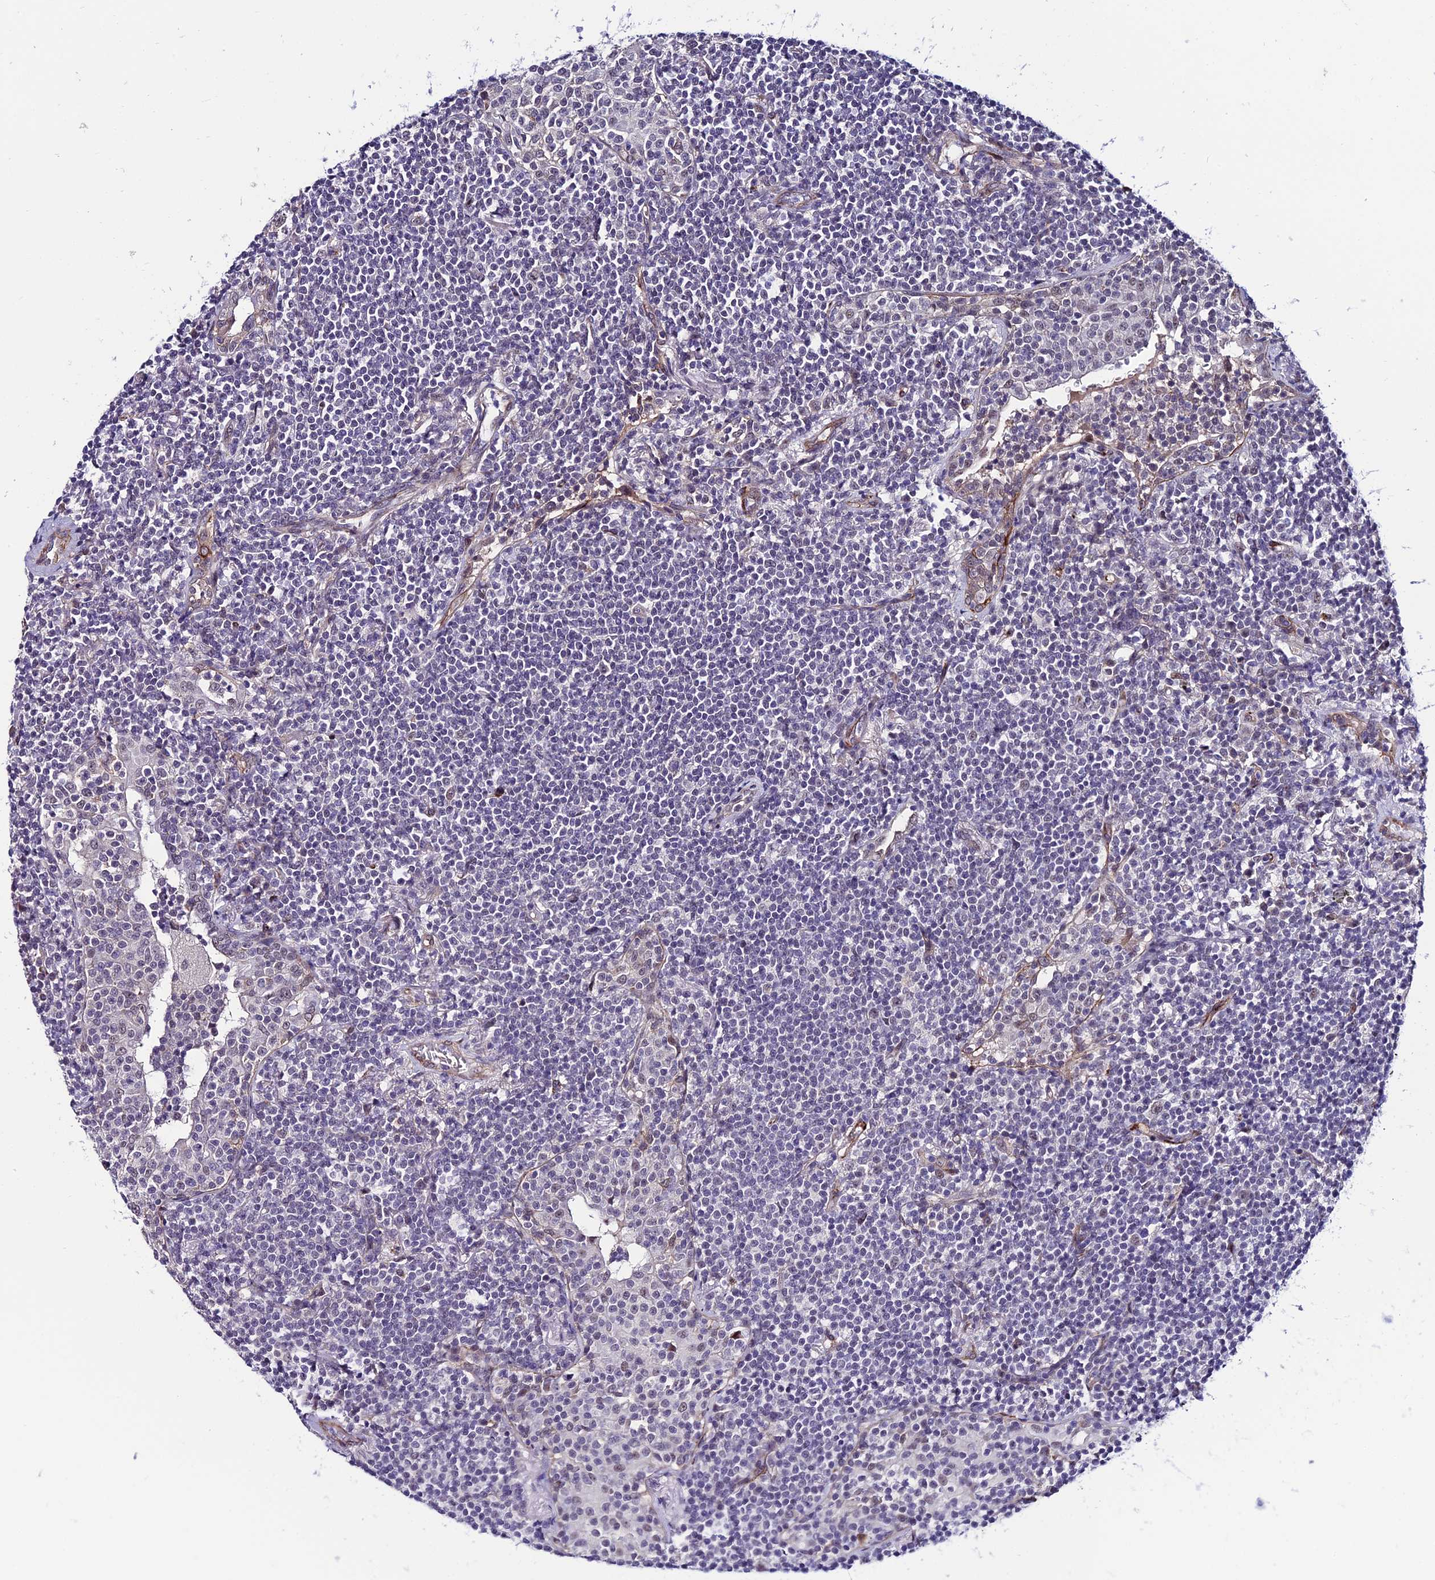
{"staining": {"intensity": "negative", "quantity": "none", "location": "none"}, "tissue": "lymphoma", "cell_type": "Tumor cells", "image_type": "cancer", "snomed": [{"axis": "morphology", "description": "Malignant lymphoma, non-Hodgkin's type, Low grade"}, {"axis": "topography", "description": "Lung"}], "caption": "Photomicrograph shows no significant protein staining in tumor cells of low-grade malignant lymphoma, non-Hodgkin's type. The staining was performed using DAB (3,3'-diaminobenzidine) to visualize the protein expression in brown, while the nuclei were stained in blue with hematoxylin (Magnification: 20x).", "gene": "SYT15", "patient": {"sex": "female", "age": 71}}